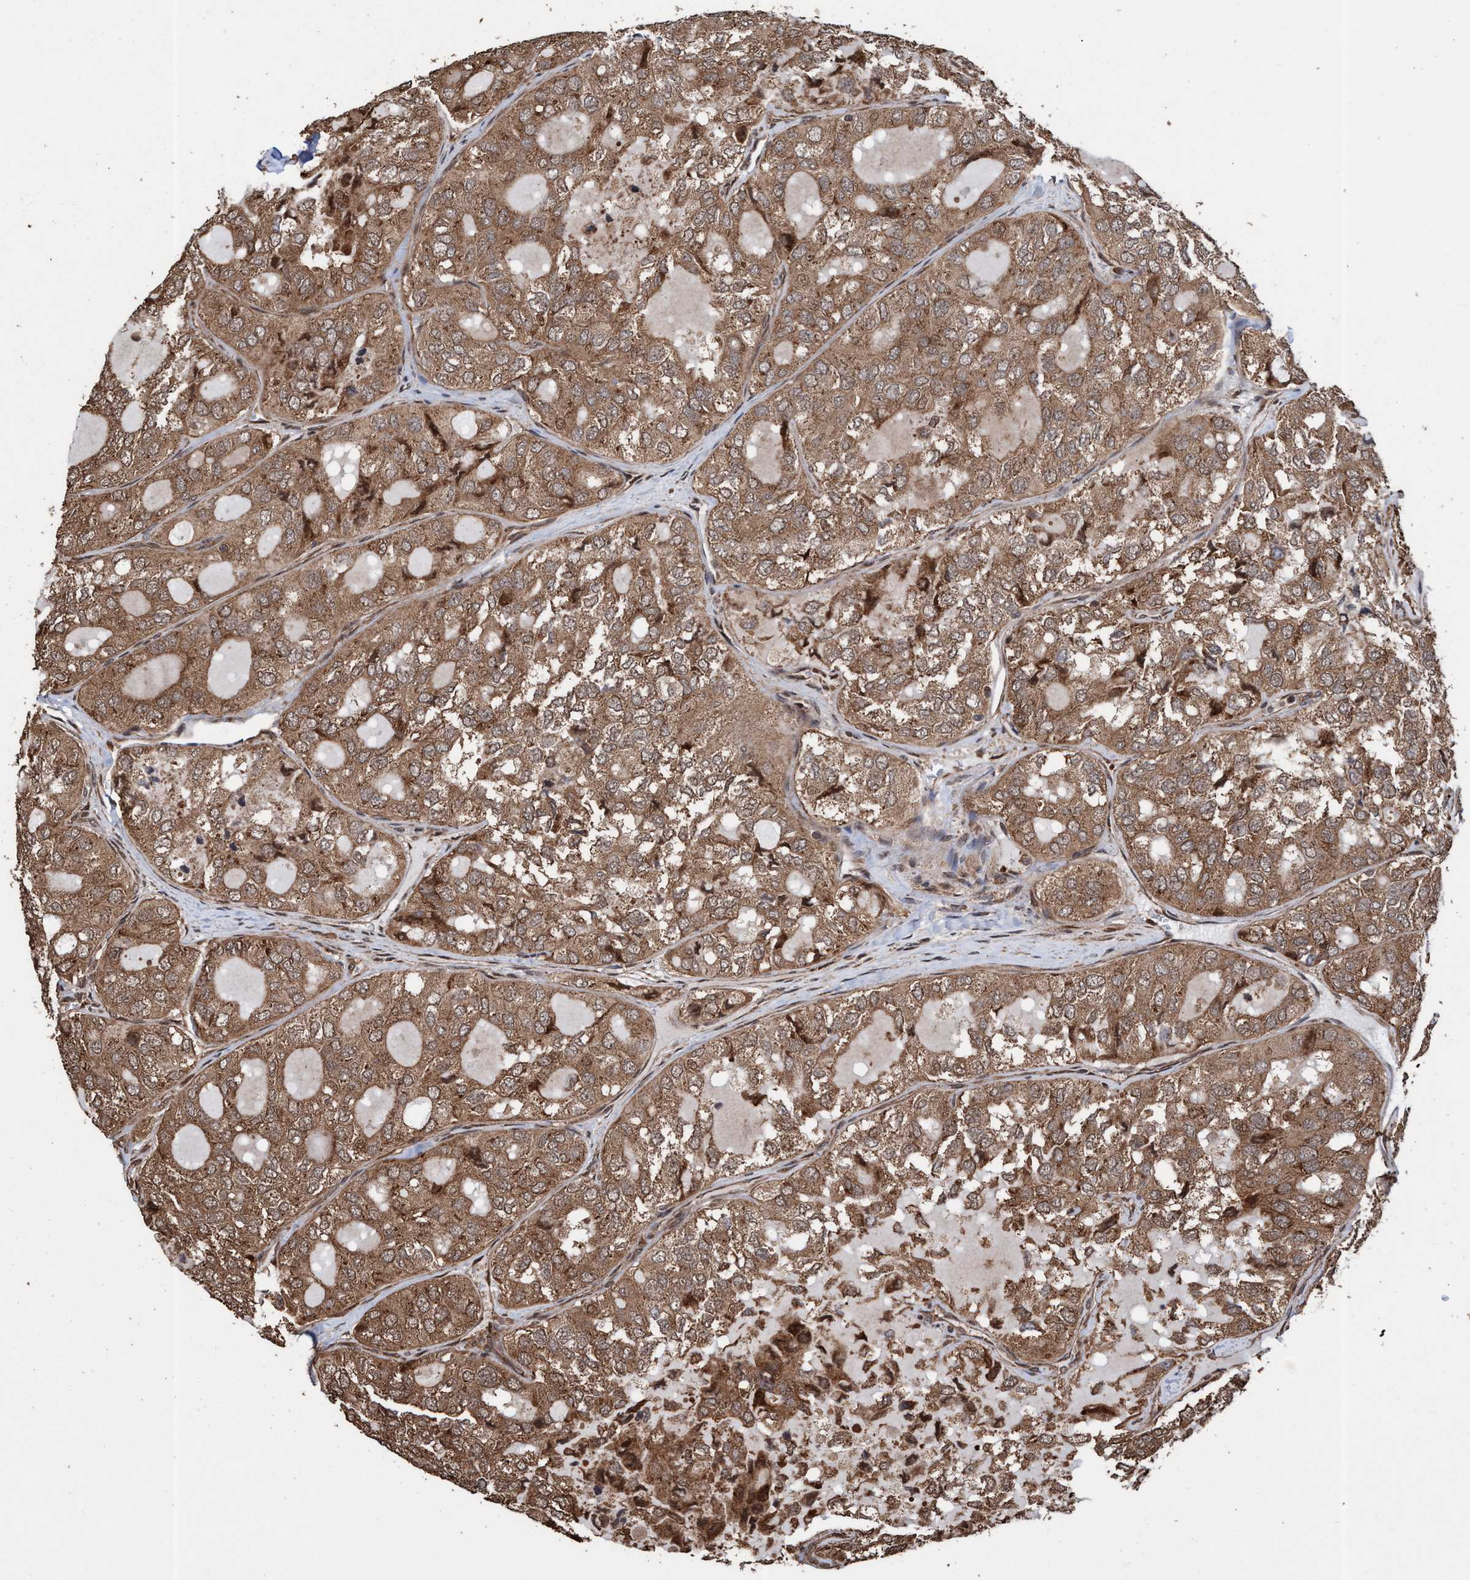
{"staining": {"intensity": "moderate", "quantity": ">75%", "location": "cytoplasmic/membranous"}, "tissue": "thyroid cancer", "cell_type": "Tumor cells", "image_type": "cancer", "snomed": [{"axis": "morphology", "description": "Follicular adenoma carcinoma, NOS"}, {"axis": "topography", "description": "Thyroid gland"}], "caption": "IHC staining of thyroid cancer, which reveals medium levels of moderate cytoplasmic/membranous positivity in about >75% of tumor cells indicating moderate cytoplasmic/membranous protein staining. The staining was performed using DAB (3,3'-diaminobenzidine) (brown) for protein detection and nuclei were counterstained in hematoxylin (blue).", "gene": "TRPC7", "patient": {"sex": "male", "age": 75}}